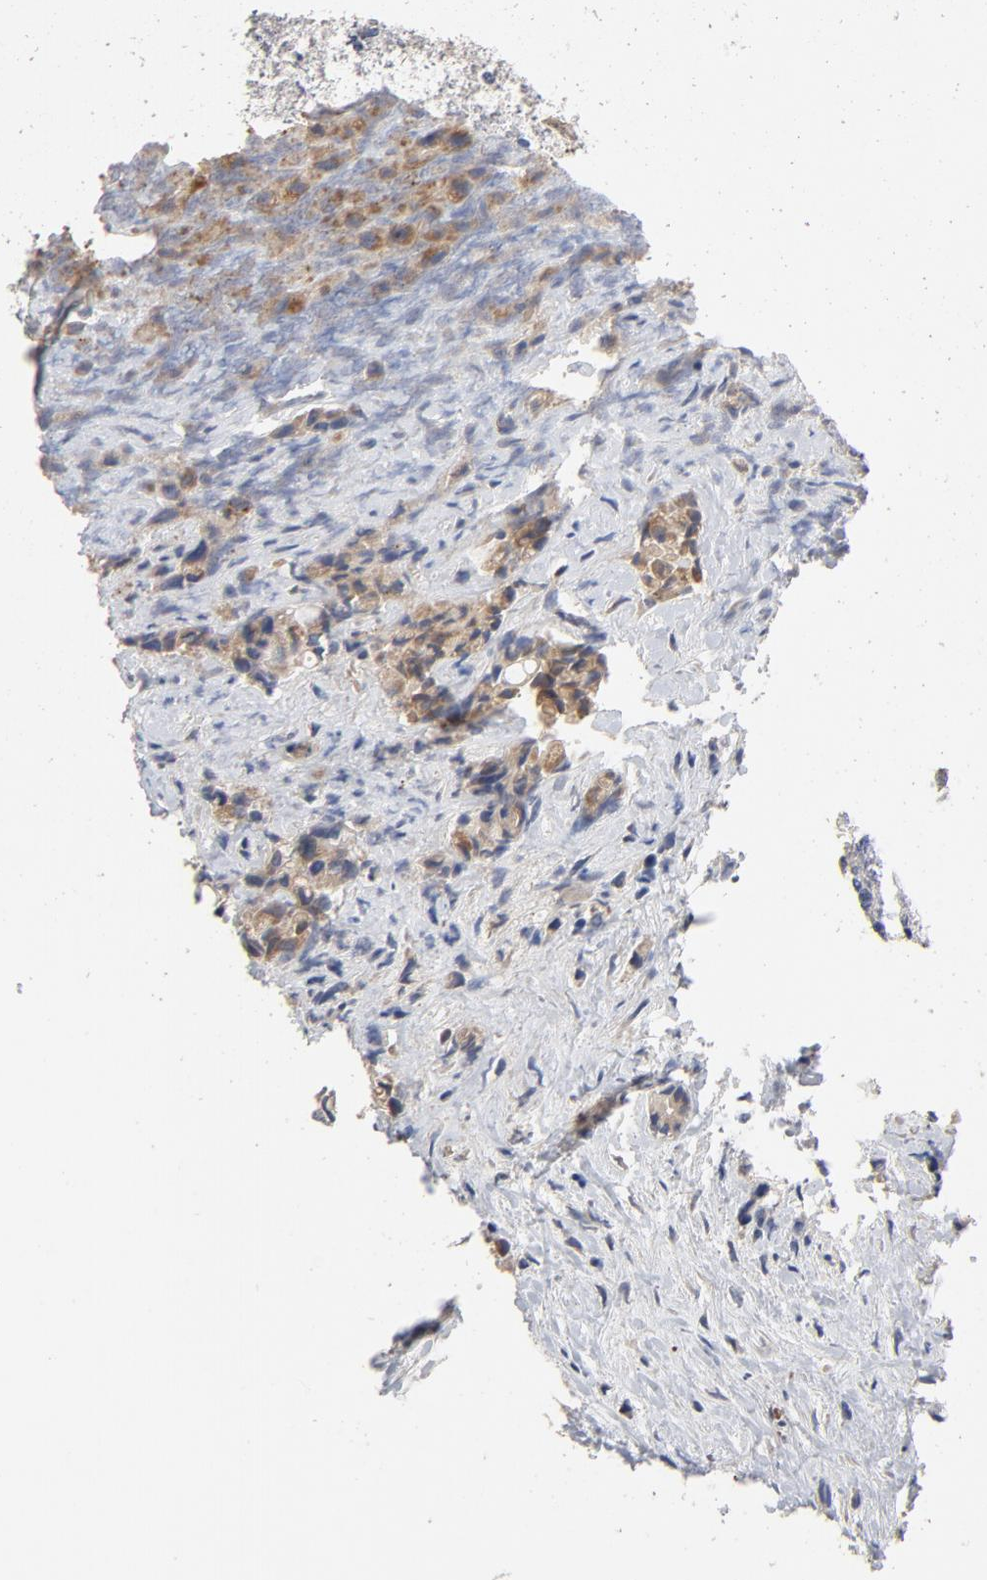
{"staining": {"intensity": "moderate", "quantity": ">75%", "location": "cytoplasmic/membranous"}, "tissue": "liver cancer", "cell_type": "Tumor cells", "image_type": "cancer", "snomed": [{"axis": "morphology", "description": "Cholangiocarcinoma"}, {"axis": "topography", "description": "Liver"}], "caption": "Liver cancer tissue demonstrates moderate cytoplasmic/membranous staining in approximately >75% of tumor cells, visualized by immunohistochemistry.", "gene": "CCDC134", "patient": {"sex": "male", "age": 57}}